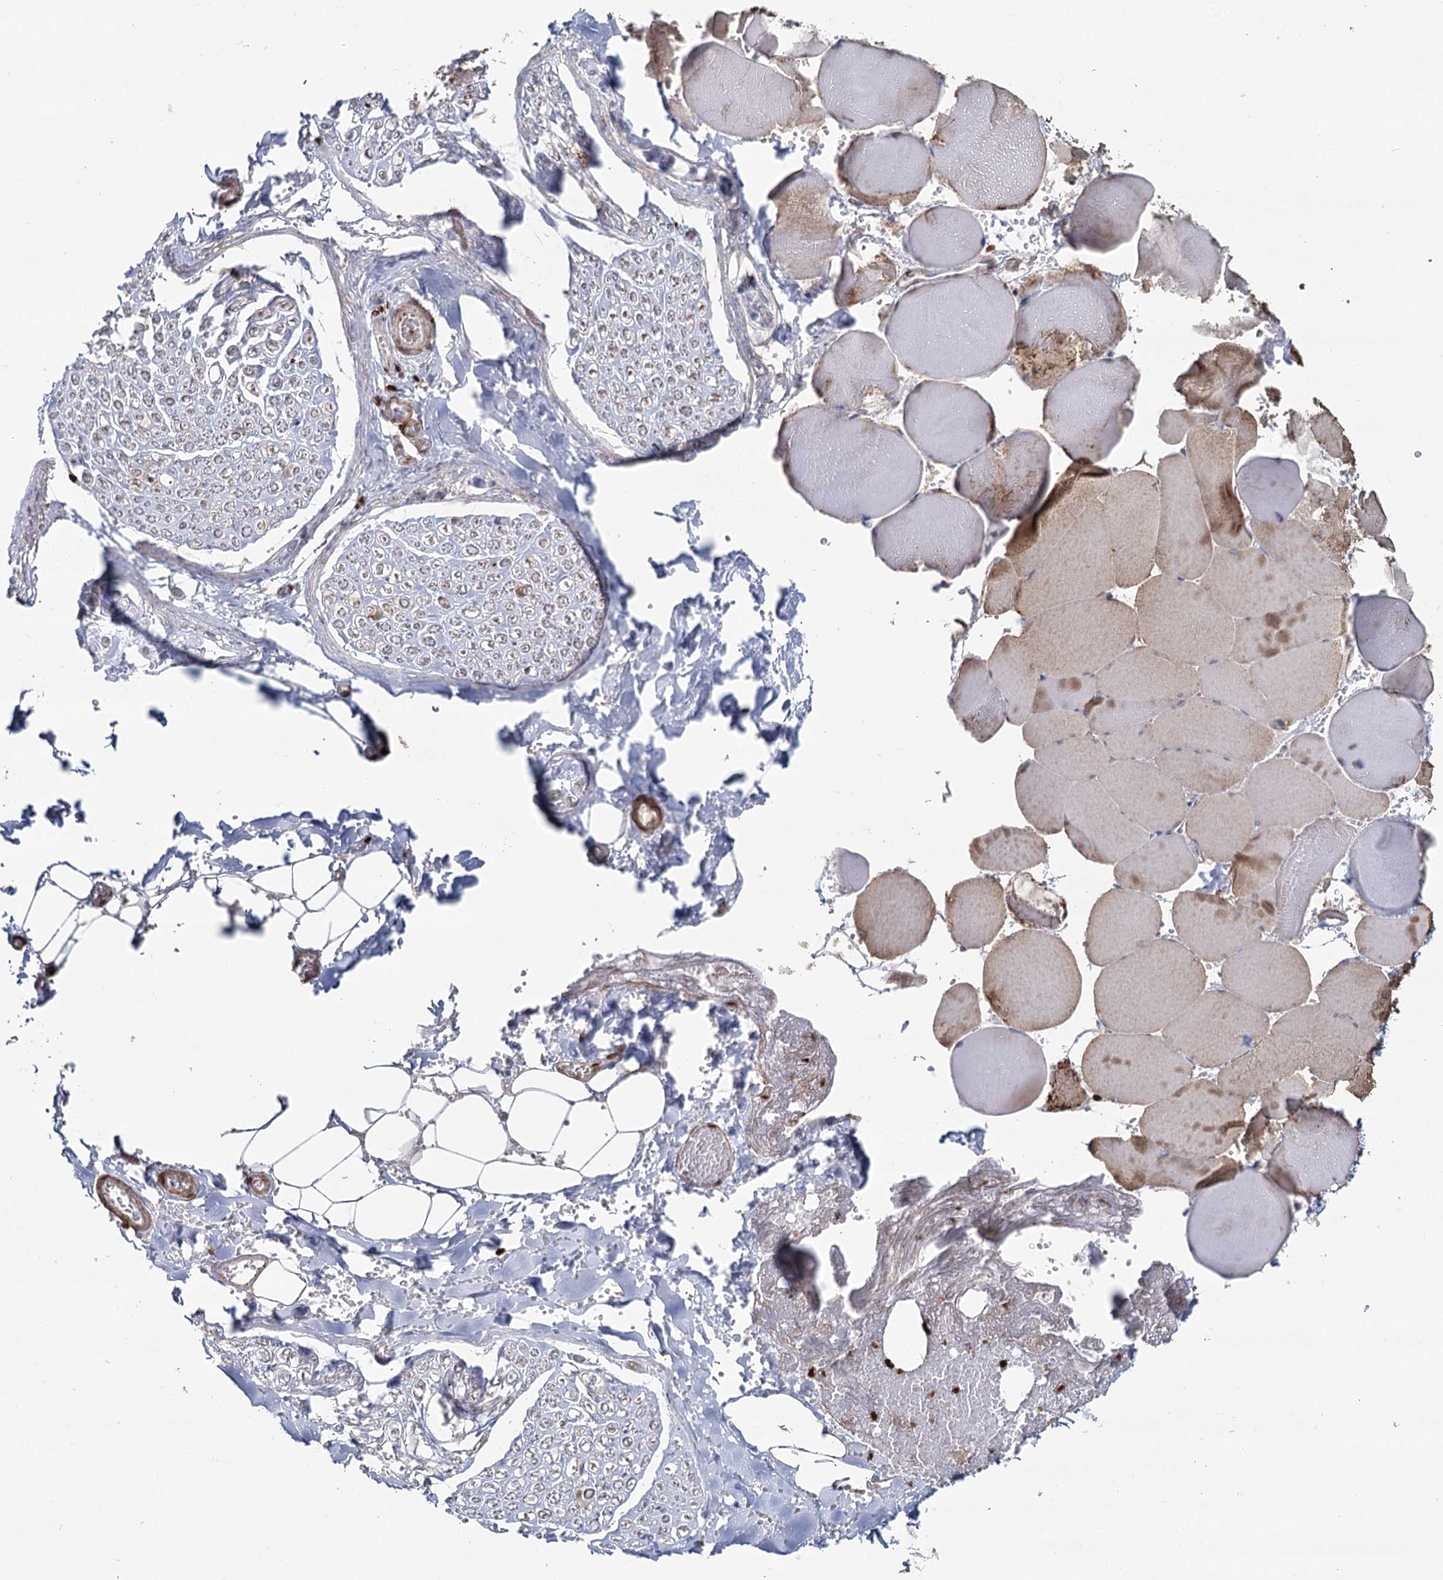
{"staining": {"intensity": "negative", "quantity": "none", "location": "none"}, "tissue": "adipose tissue", "cell_type": "Adipocytes", "image_type": "normal", "snomed": [{"axis": "morphology", "description": "Normal tissue, NOS"}, {"axis": "topography", "description": "Skeletal muscle"}, {"axis": "topography", "description": "Peripheral nerve tissue"}], "caption": "Immunohistochemistry image of unremarkable adipose tissue: adipose tissue stained with DAB (3,3'-diaminobenzidine) displays no significant protein staining in adipocytes.", "gene": "PDHX", "patient": {"sex": "female", "age": 55}}